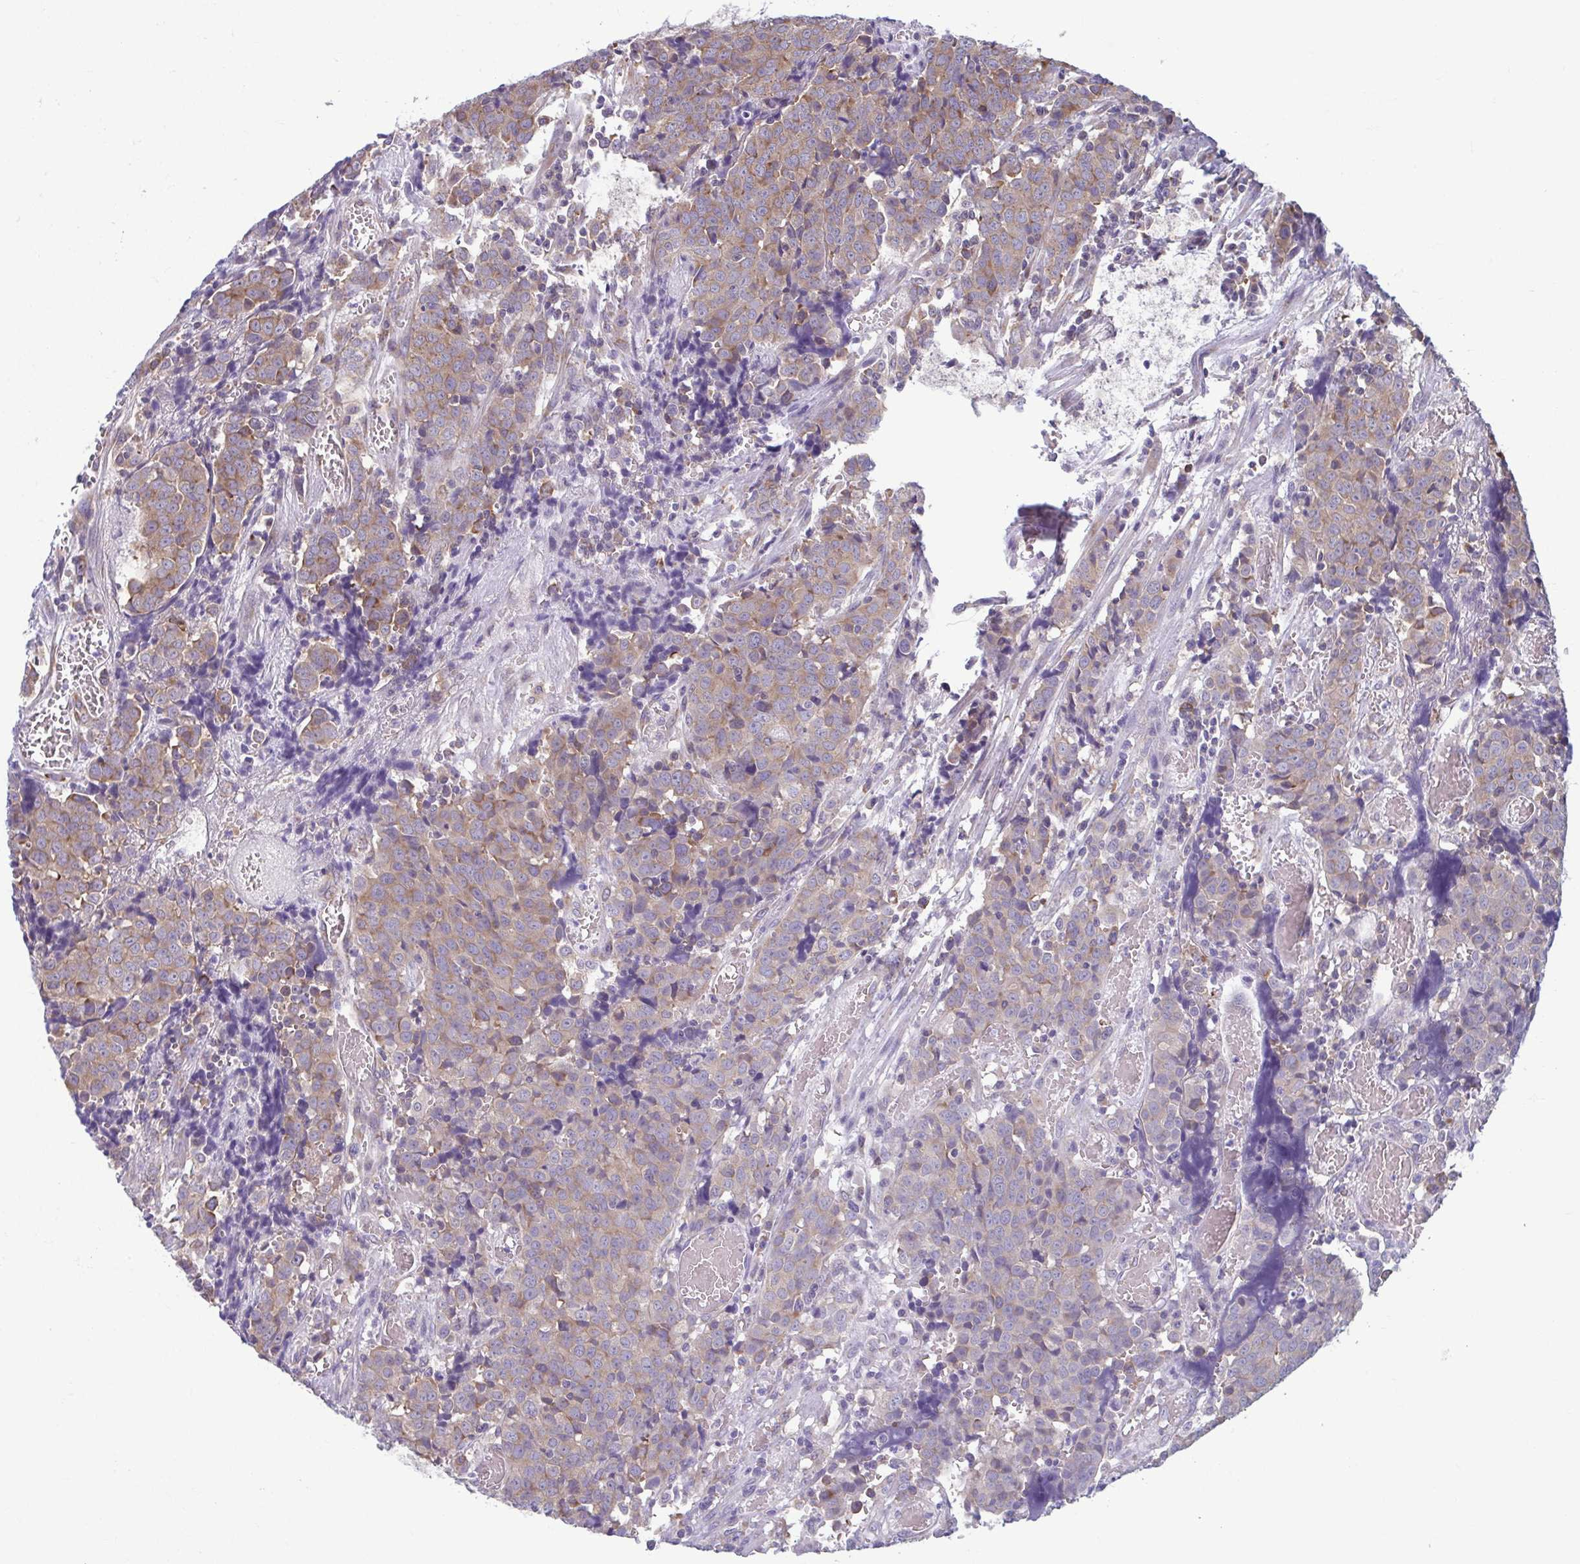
{"staining": {"intensity": "weak", "quantity": "25%-75%", "location": "cytoplasmic/membranous"}, "tissue": "prostate cancer", "cell_type": "Tumor cells", "image_type": "cancer", "snomed": [{"axis": "morphology", "description": "Adenocarcinoma, High grade"}, {"axis": "topography", "description": "Prostate and seminal vesicle, NOS"}], "caption": "A low amount of weak cytoplasmic/membranous positivity is appreciated in about 25%-75% of tumor cells in high-grade adenocarcinoma (prostate) tissue.", "gene": "TMEM108", "patient": {"sex": "male", "age": 60}}